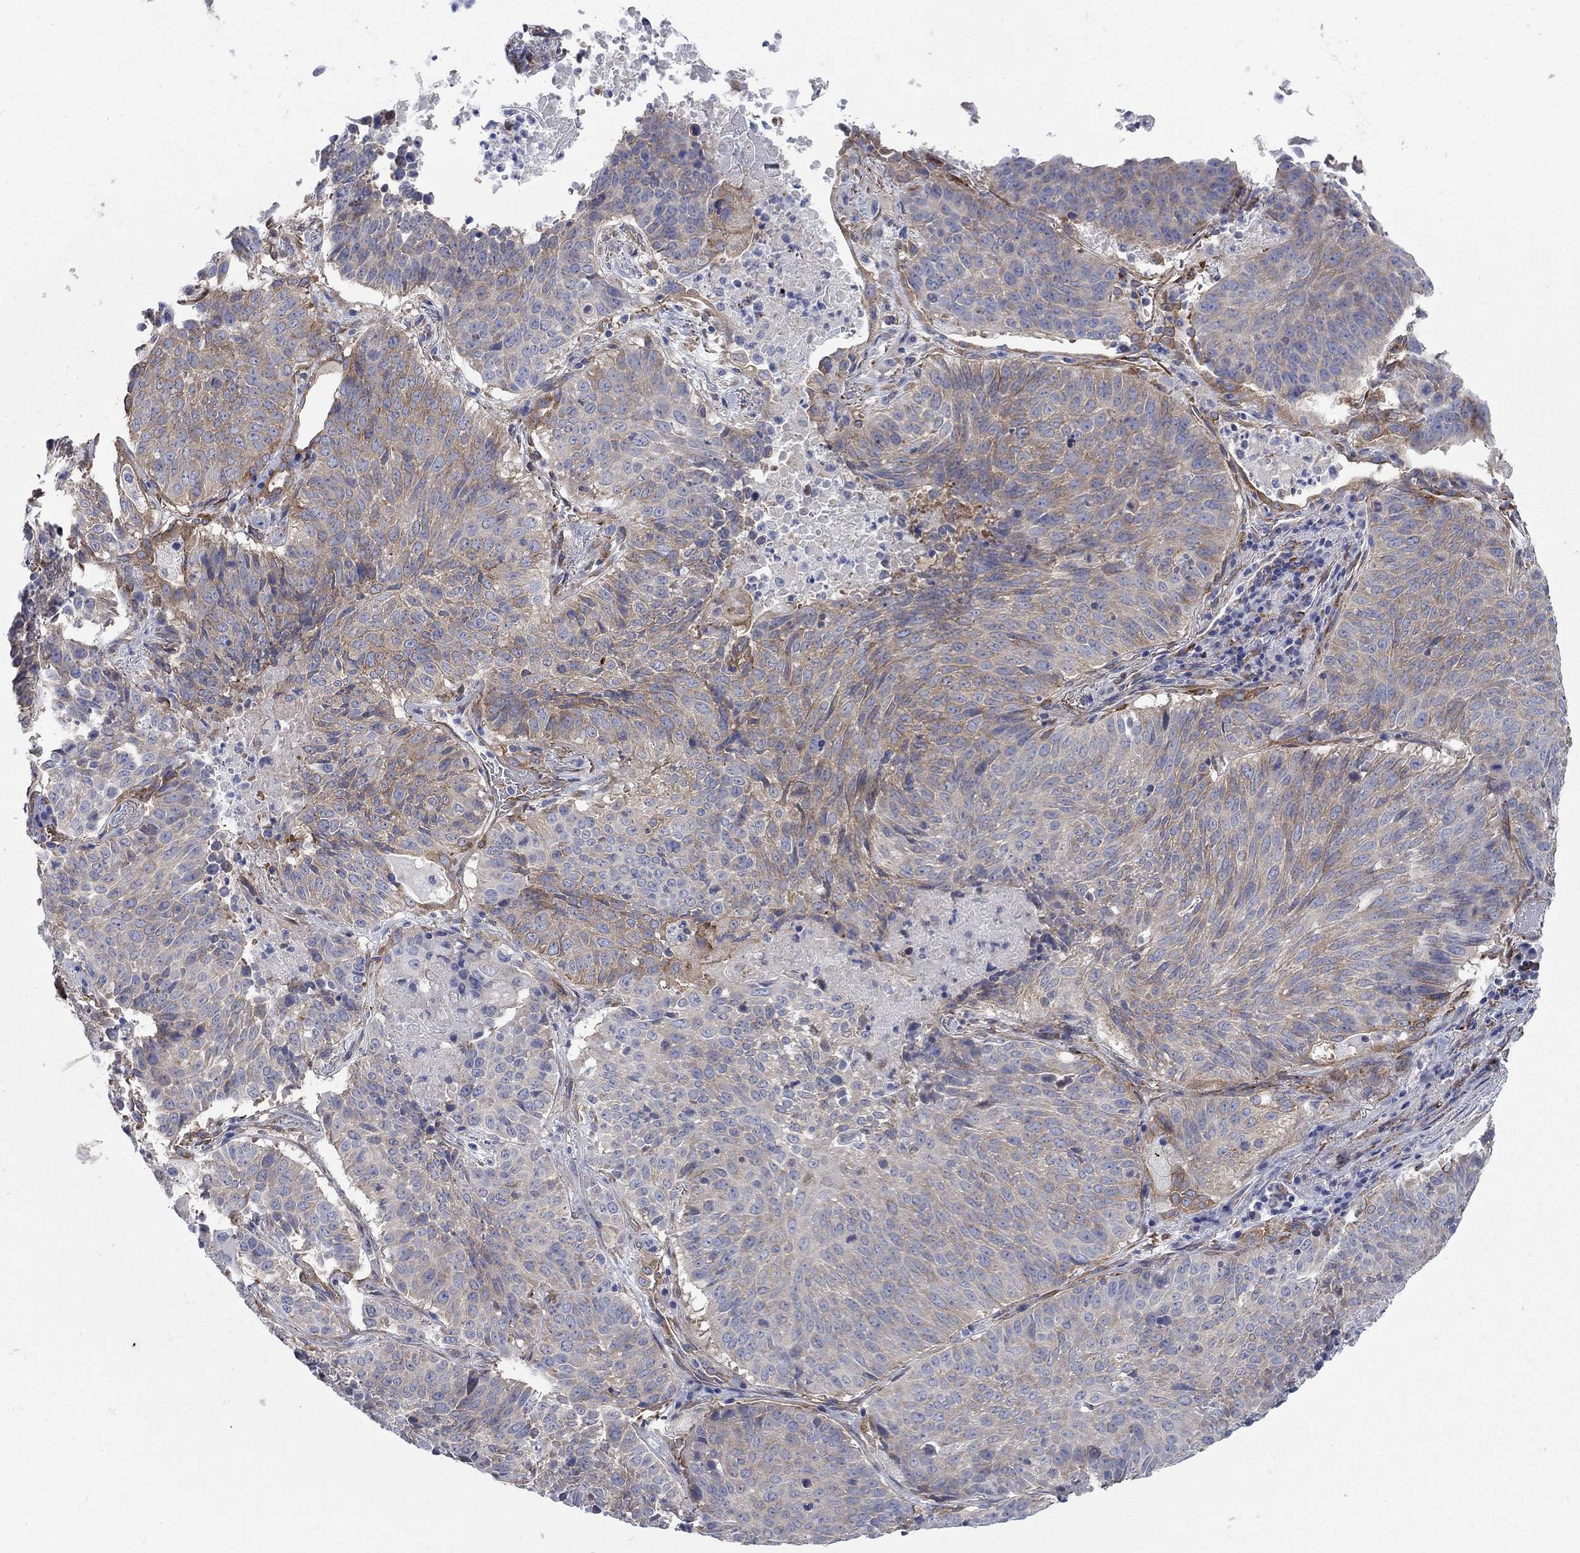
{"staining": {"intensity": "weak", "quantity": "25%-75%", "location": "cytoplasmic/membranous"}, "tissue": "lung cancer", "cell_type": "Tumor cells", "image_type": "cancer", "snomed": [{"axis": "morphology", "description": "Squamous cell carcinoma, NOS"}, {"axis": "topography", "description": "Lung"}], "caption": "High-power microscopy captured an immunohistochemistry (IHC) histopathology image of lung squamous cell carcinoma, revealing weak cytoplasmic/membranous staining in about 25%-75% of tumor cells. Immunohistochemistry stains the protein of interest in brown and the nuclei are stained blue.", "gene": "SEPTIN8", "patient": {"sex": "male", "age": 64}}